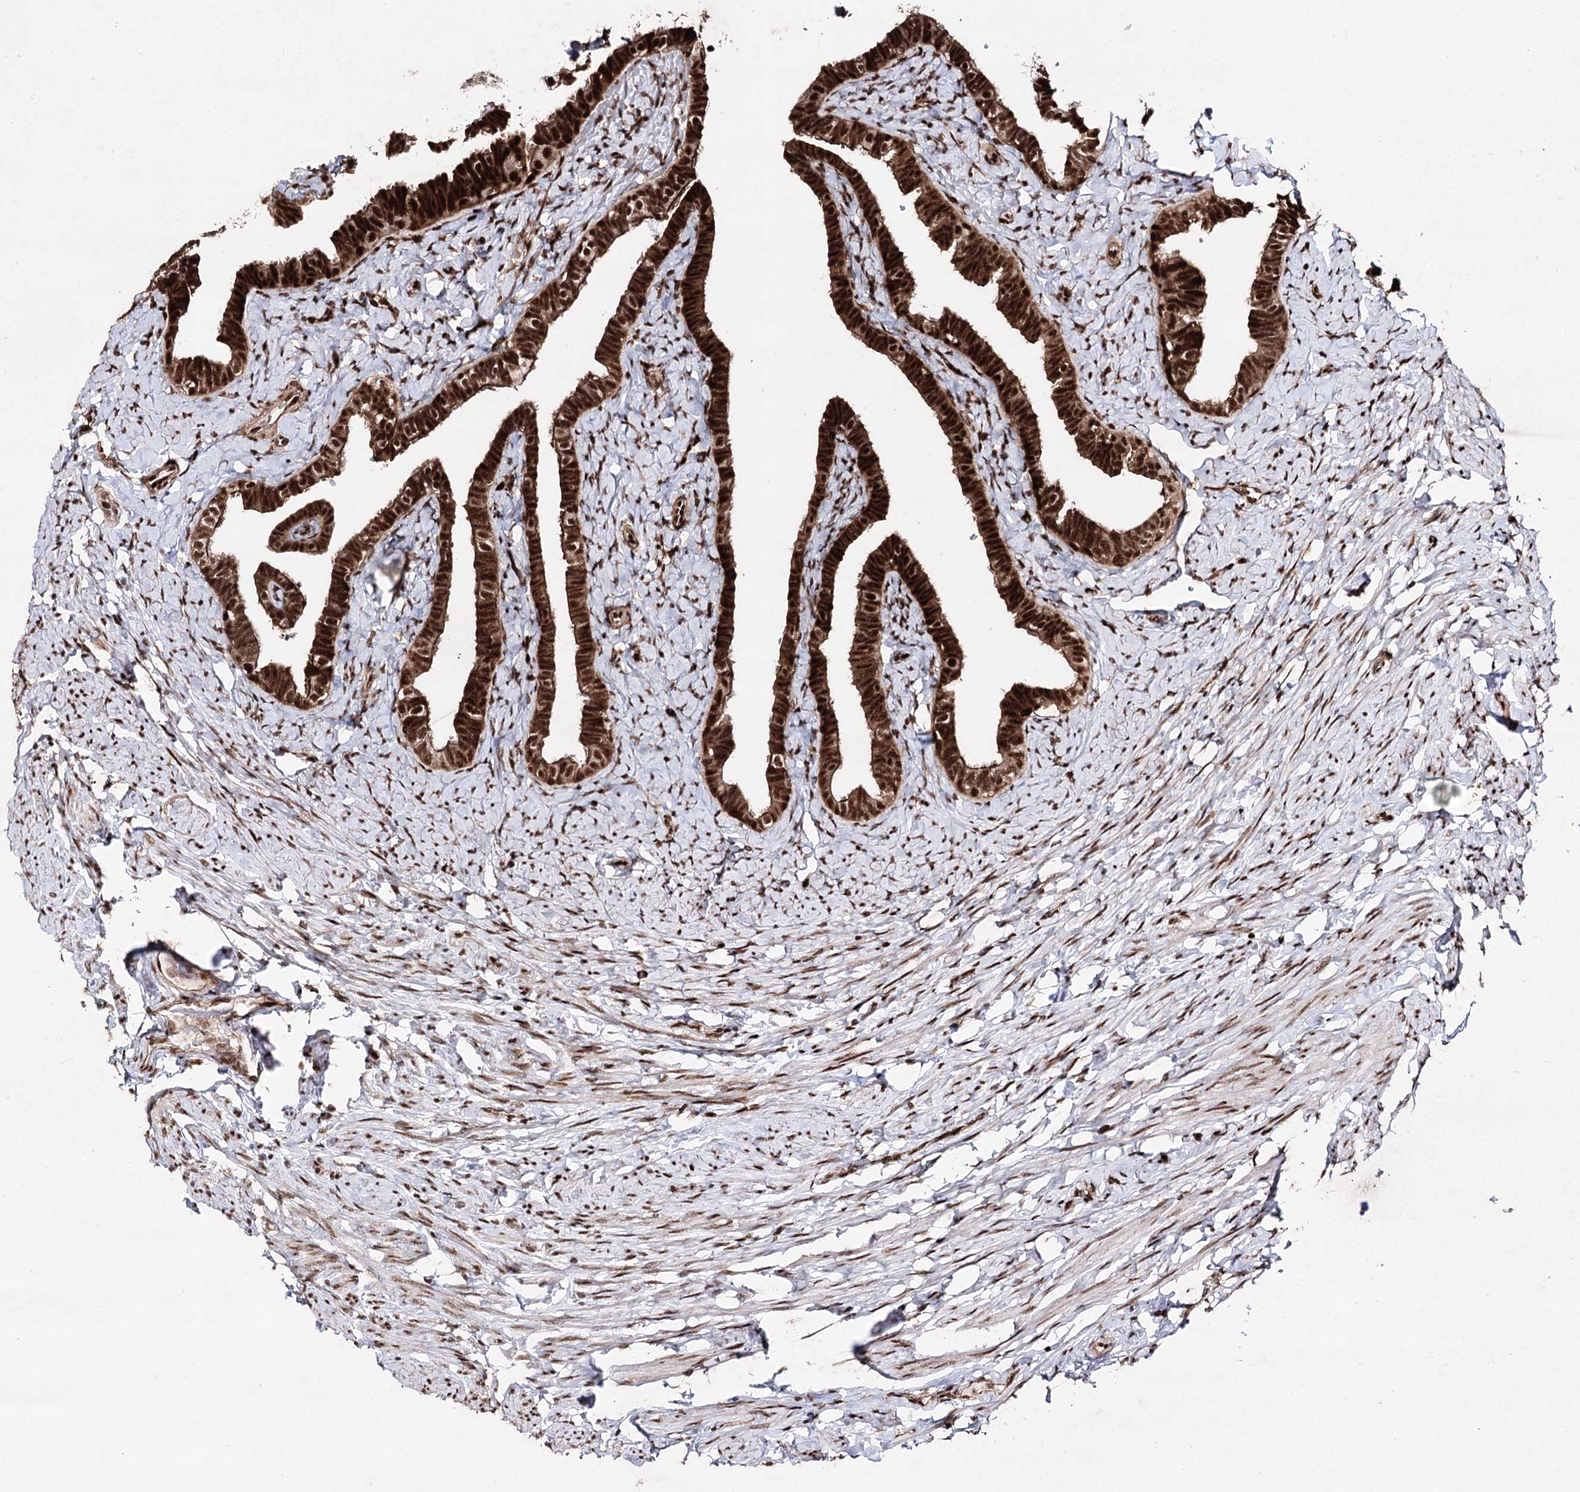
{"staining": {"intensity": "strong", "quantity": ">75%", "location": "cytoplasmic/membranous,nuclear"}, "tissue": "fallopian tube", "cell_type": "Glandular cells", "image_type": "normal", "snomed": [{"axis": "morphology", "description": "Normal tissue, NOS"}, {"axis": "topography", "description": "Fallopian tube"}], "caption": "Protein analysis of benign fallopian tube demonstrates strong cytoplasmic/membranous,nuclear positivity in approximately >75% of glandular cells. The protein of interest is shown in brown color, while the nuclei are stained blue.", "gene": "PDCD4", "patient": {"sex": "female", "age": 39}}